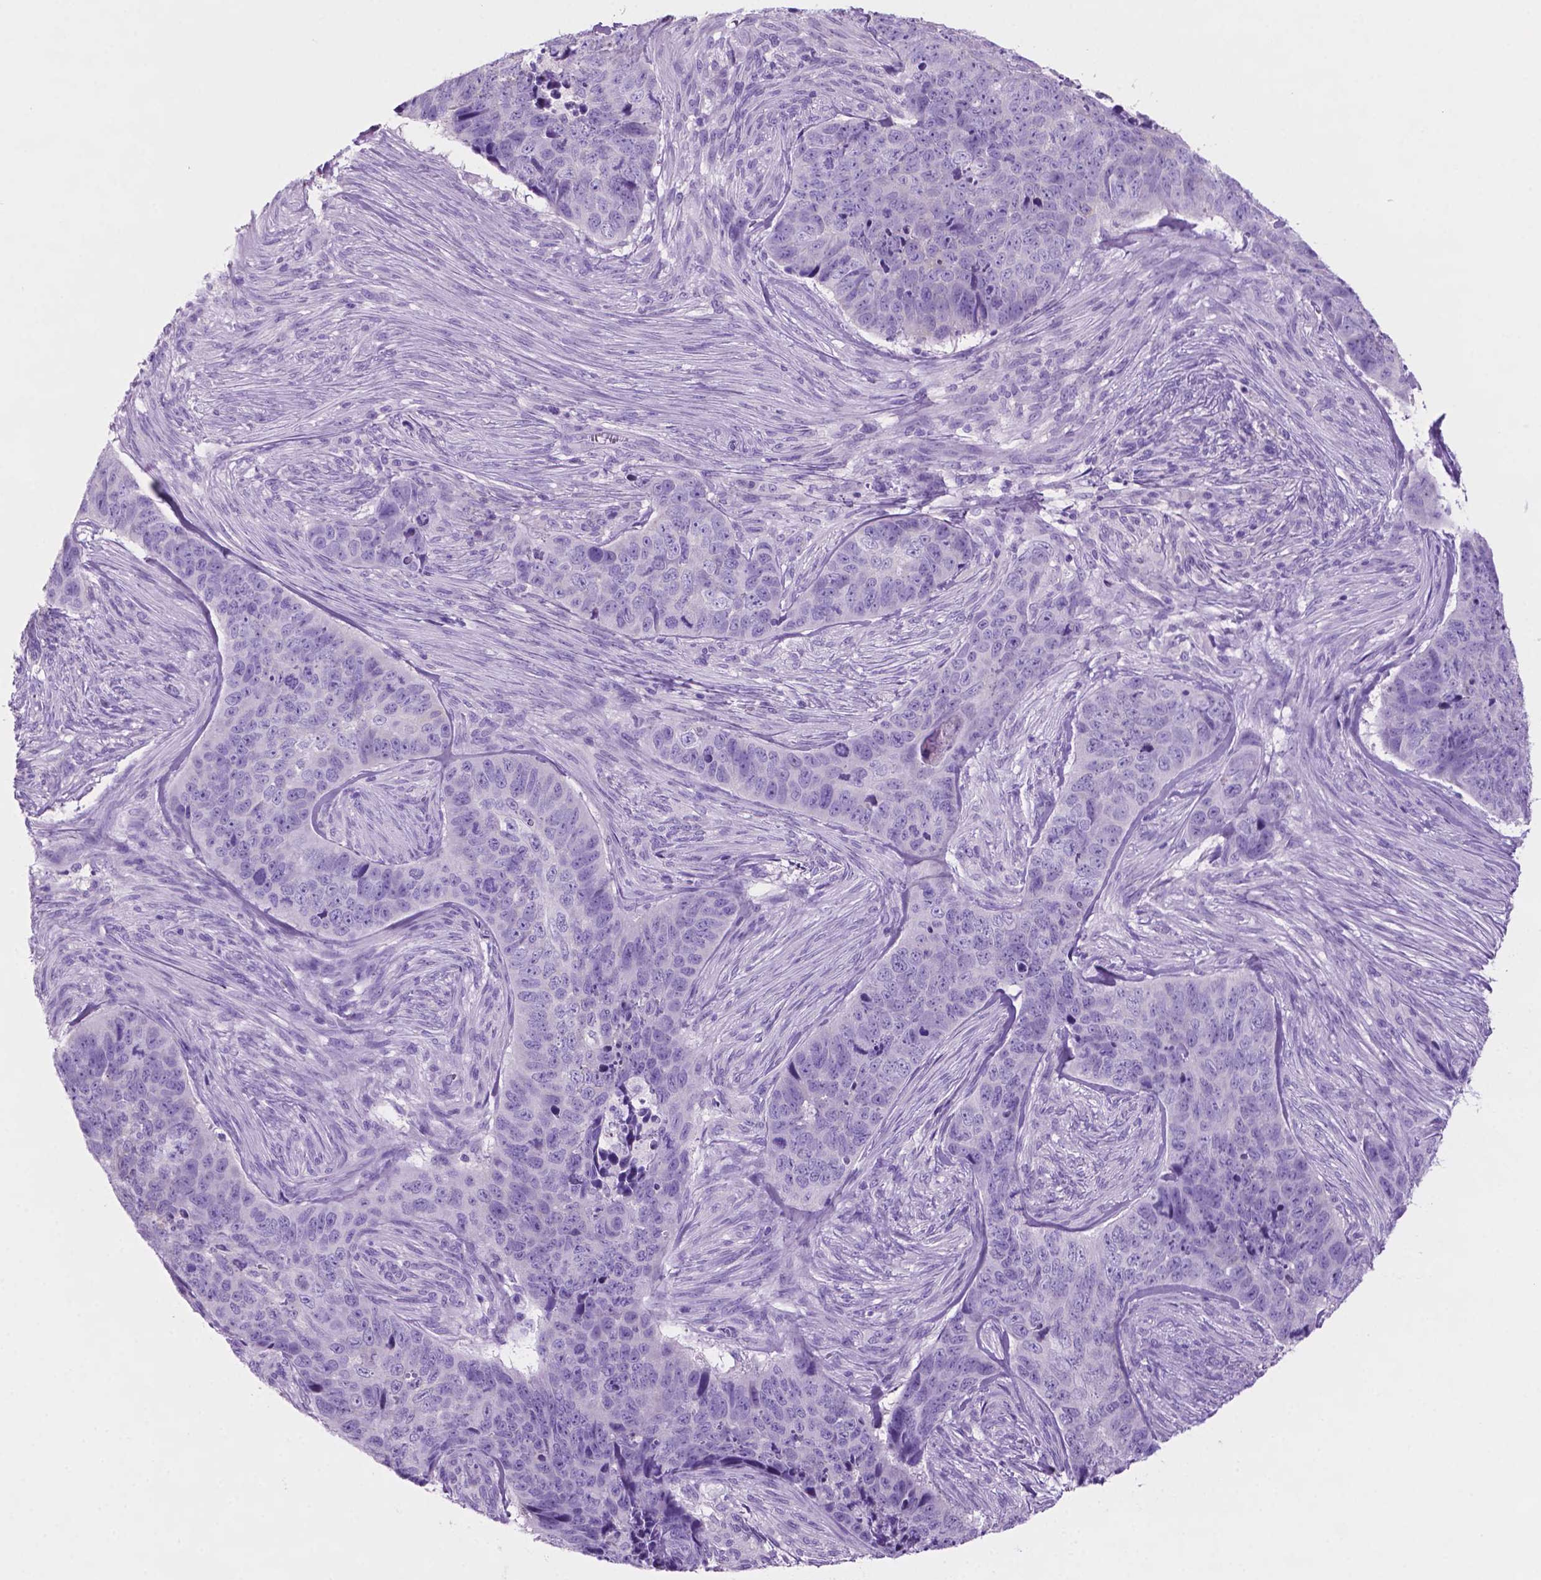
{"staining": {"intensity": "negative", "quantity": "none", "location": "none"}, "tissue": "skin cancer", "cell_type": "Tumor cells", "image_type": "cancer", "snomed": [{"axis": "morphology", "description": "Basal cell carcinoma"}, {"axis": "topography", "description": "Skin"}], "caption": "The photomicrograph demonstrates no significant positivity in tumor cells of skin cancer.", "gene": "POU4F1", "patient": {"sex": "female", "age": 82}}